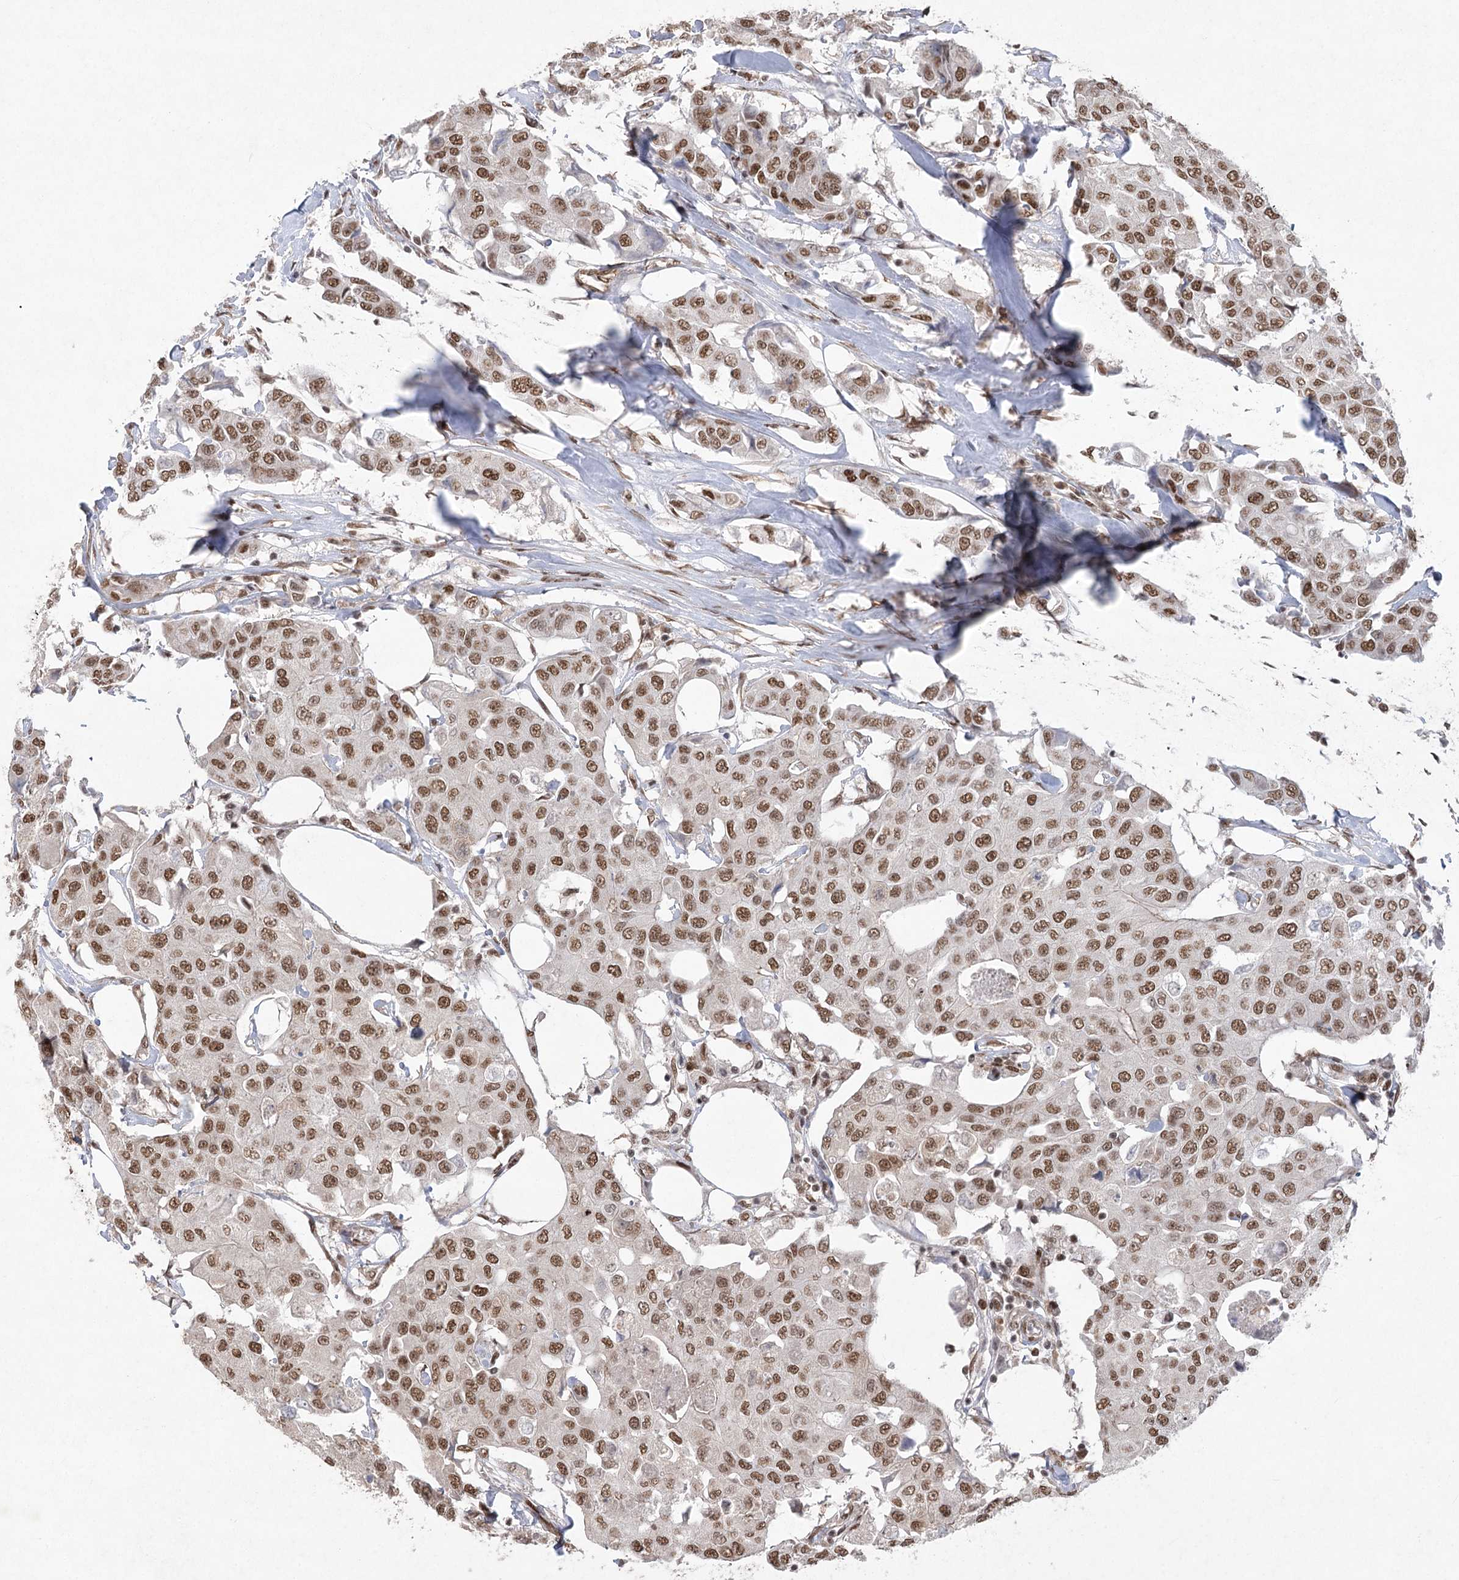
{"staining": {"intensity": "moderate", "quantity": ">75%", "location": "nuclear"}, "tissue": "breast cancer", "cell_type": "Tumor cells", "image_type": "cancer", "snomed": [{"axis": "morphology", "description": "Duct carcinoma"}, {"axis": "topography", "description": "Breast"}], "caption": "Immunohistochemistry (DAB (3,3'-diaminobenzidine)) staining of intraductal carcinoma (breast) demonstrates moderate nuclear protein expression in approximately >75% of tumor cells.", "gene": "ZCCHC8", "patient": {"sex": "female", "age": 80}}